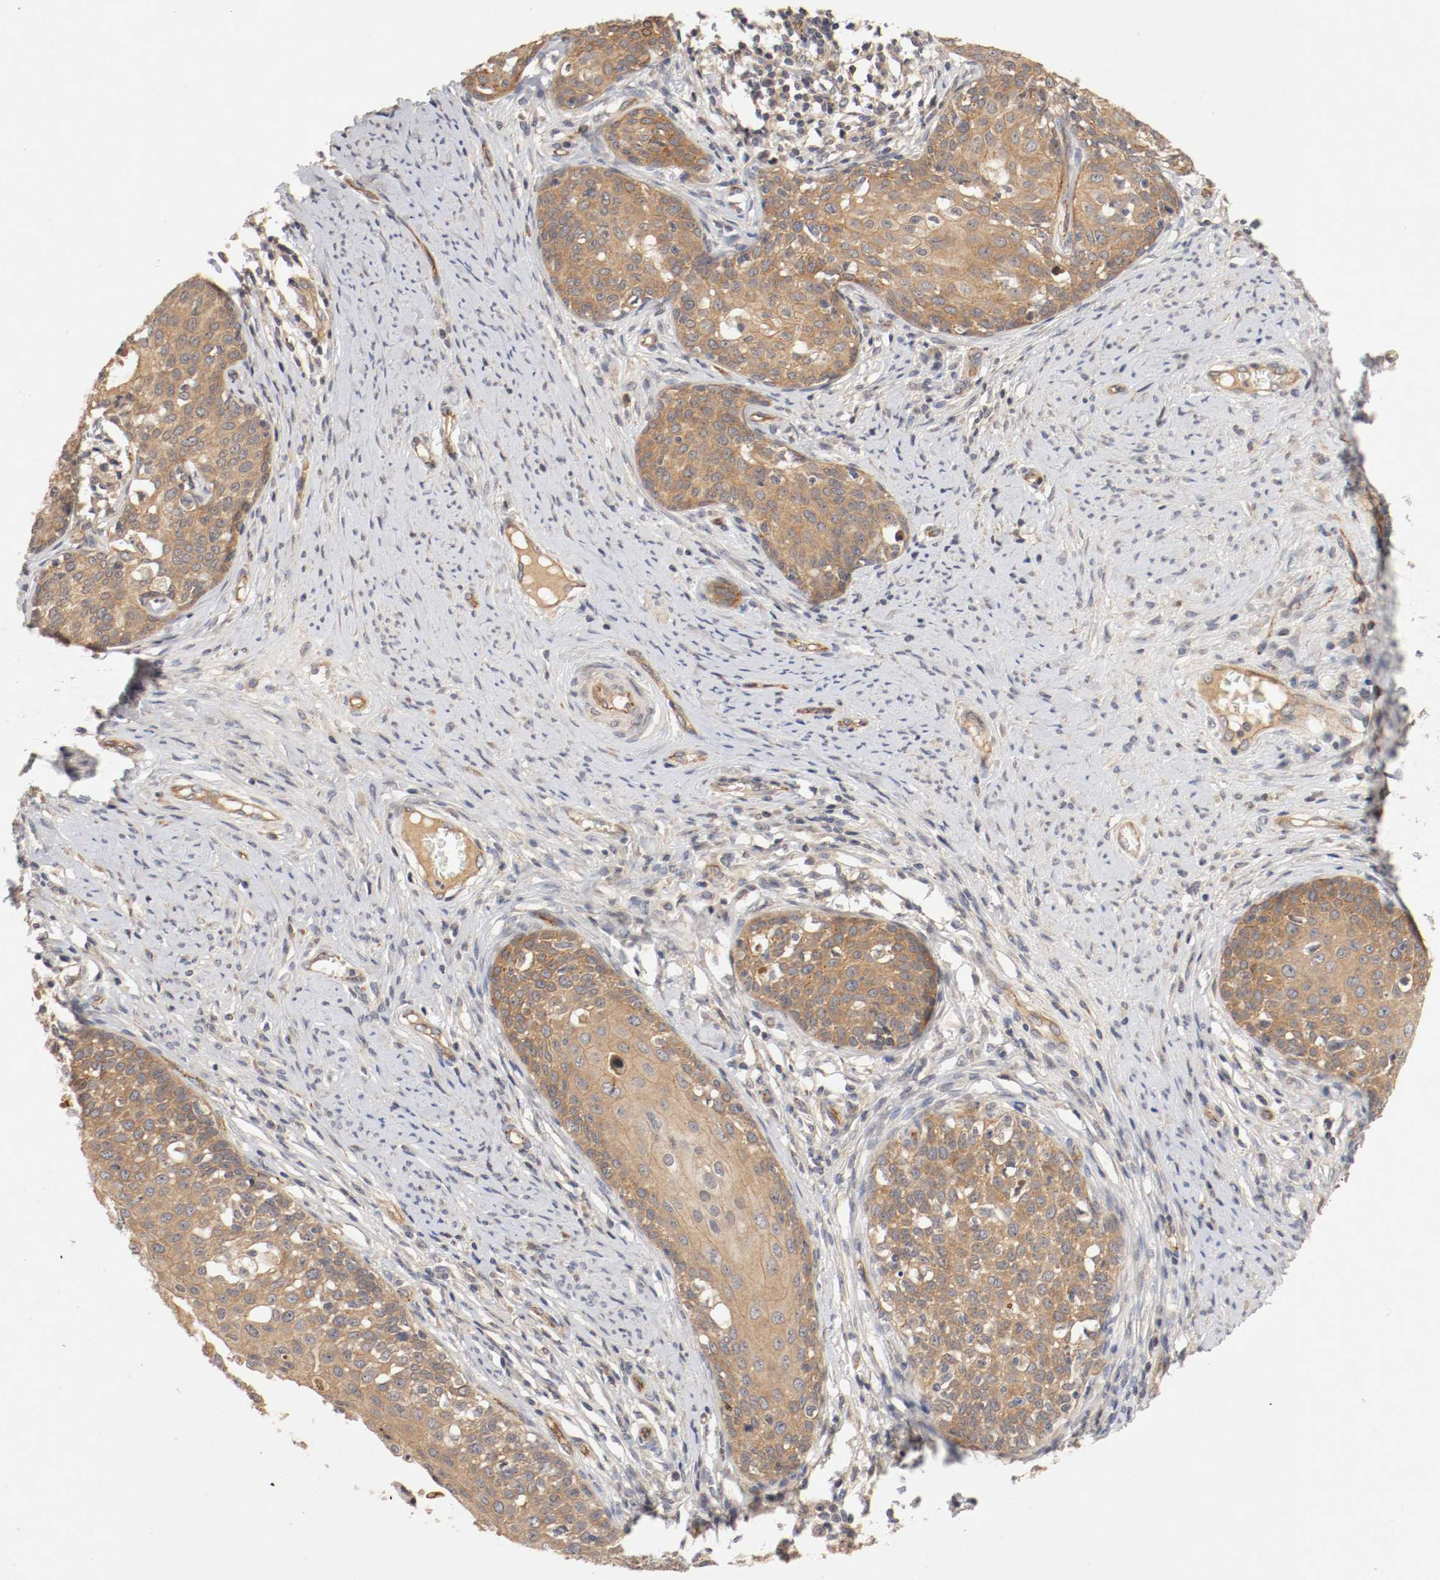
{"staining": {"intensity": "weak", "quantity": ">75%", "location": "cytoplasmic/membranous"}, "tissue": "cervical cancer", "cell_type": "Tumor cells", "image_type": "cancer", "snomed": [{"axis": "morphology", "description": "Squamous cell carcinoma, NOS"}, {"axis": "morphology", "description": "Adenocarcinoma, NOS"}, {"axis": "topography", "description": "Cervix"}], "caption": "Immunohistochemical staining of human cervical cancer reveals low levels of weak cytoplasmic/membranous staining in about >75% of tumor cells.", "gene": "TYK2", "patient": {"sex": "female", "age": 52}}